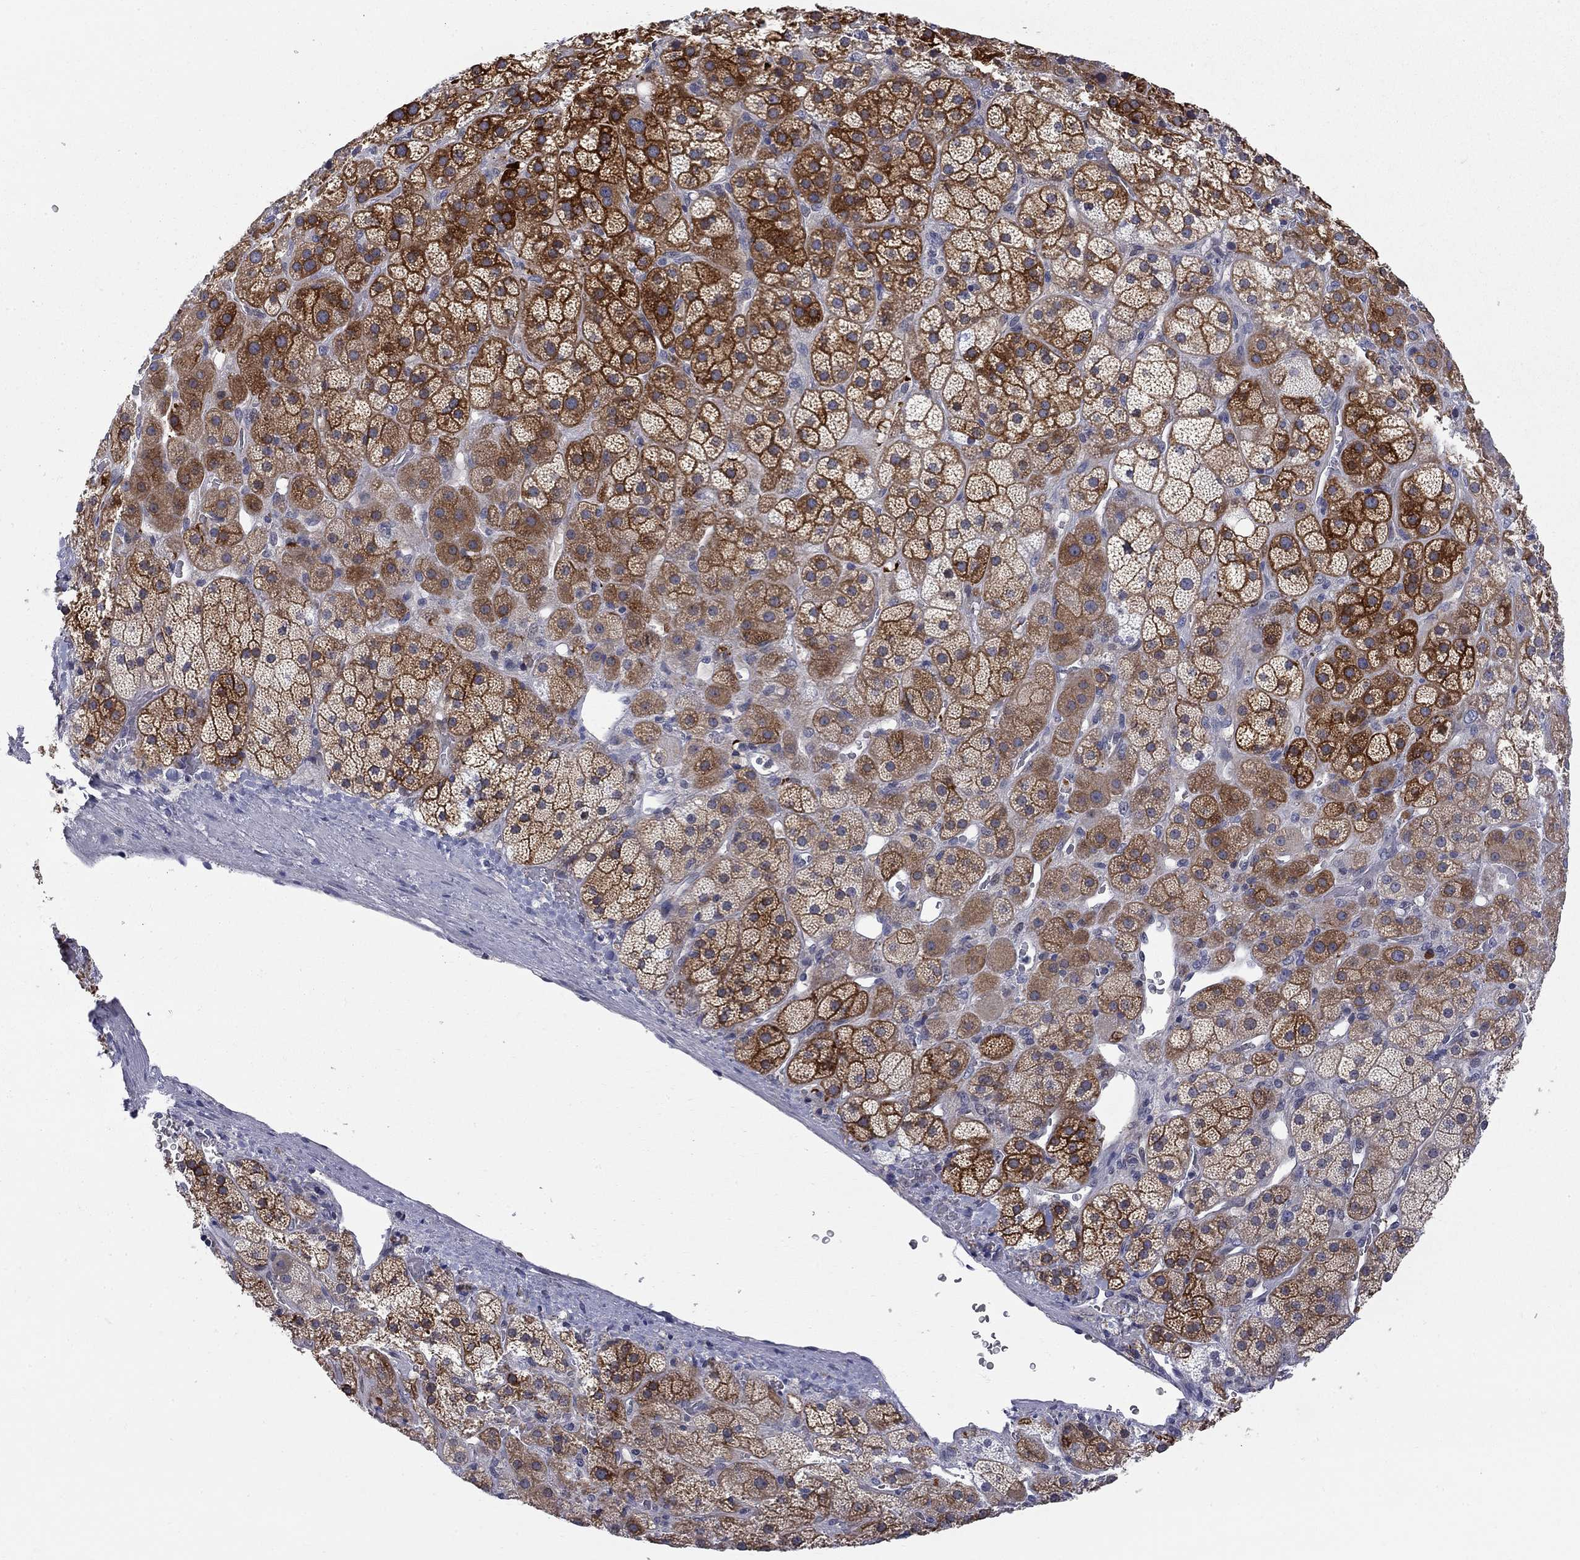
{"staining": {"intensity": "strong", "quantity": ">75%", "location": "cytoplasmic/membranous"}, "tissue": "adrenal gland", "cell_type": "Glandular cells", "image_type": "normal", "snomed": [{"axis": "morphology", "description": "Normal tissue, NOS"}, {"axis": "topography", "description": "Adrenal gland"}], "caption": "The immunohistochemical stain highlights strong cytoplasmic/membranous positivity in glandular cells of unremarkable adrenal gland.", "gene": "ENSG00000255639", "patient": {"sex": "male", "age": 57}}